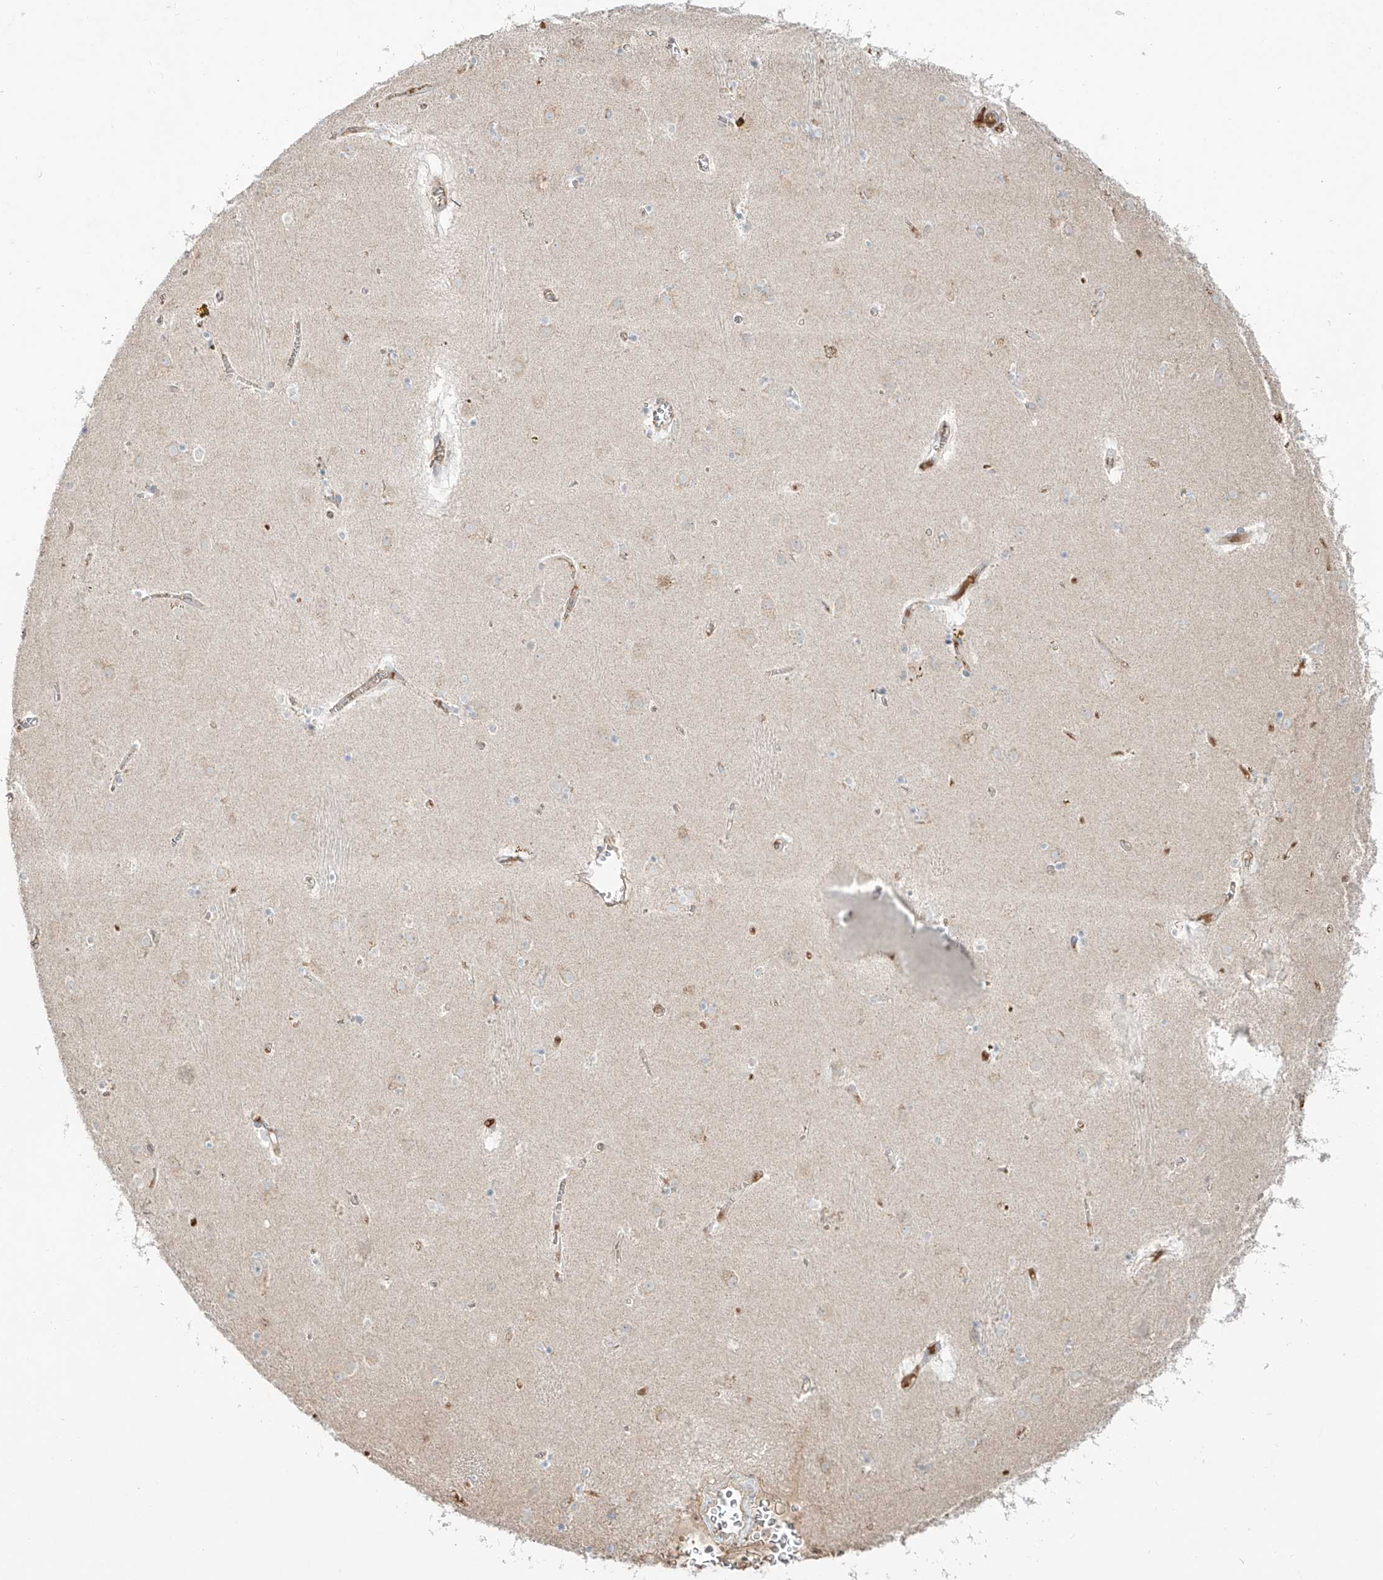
{"staining": {"intensity": "negative", "quantity": "none", "location": "none"}, "tissue": "caudate", "cell_type": "Glial cells", "image_type": "normal", "snomed": [{"axis": "morphology", "description": "Normal tissue, NOS"}, {"axis": "topography", "description": "Lateral ventricle wall"}], "caption": "IHC histopathology image of normal caudate stained for a protein (brown), which displays no staining in glial cells. (DAB immunohistochemistry visualized using brightfield microscopy, high magnification).", "gene": "ERO1A", "patient": {"sex": "male", "age": 70}}